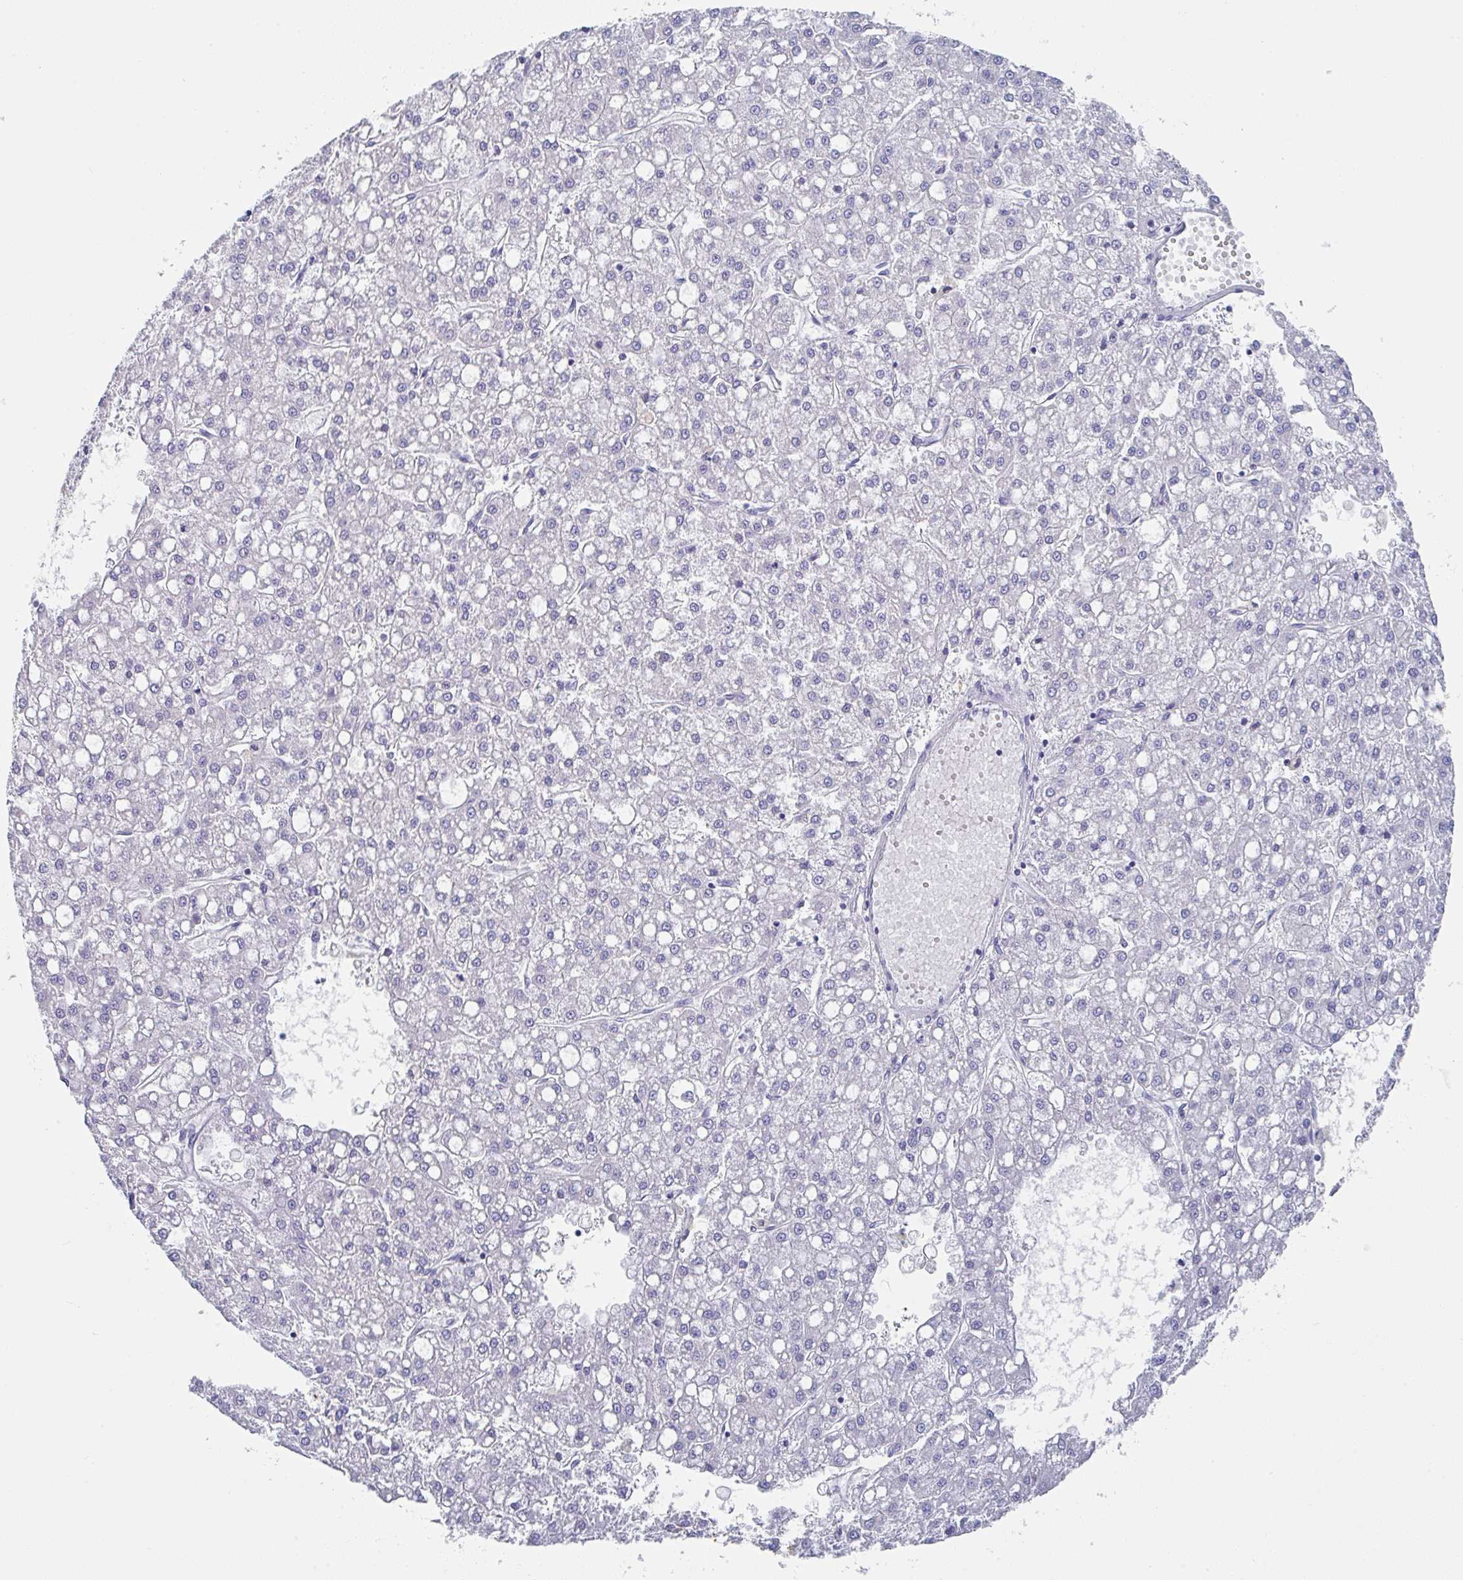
{"staining": {"intensity": "negative", "quantity": "none", "location": "none"}, "tissue": "liver cancer", "cell_type": "Tumor cells", "image_type": "cancer", "snomed": [{"axis": "morphology", "description": "Carcinoma, Hepatocellular, NOS"}, {"axis": "topography", "description": "Liver"}], "caption": "Immunohistochemical staining of human liver hepatocellular carcinoma demonstrates no significant staining in tumor cells.", "gene": "TNFRSF8", "patient": {"sex": "male", "age": 67}}